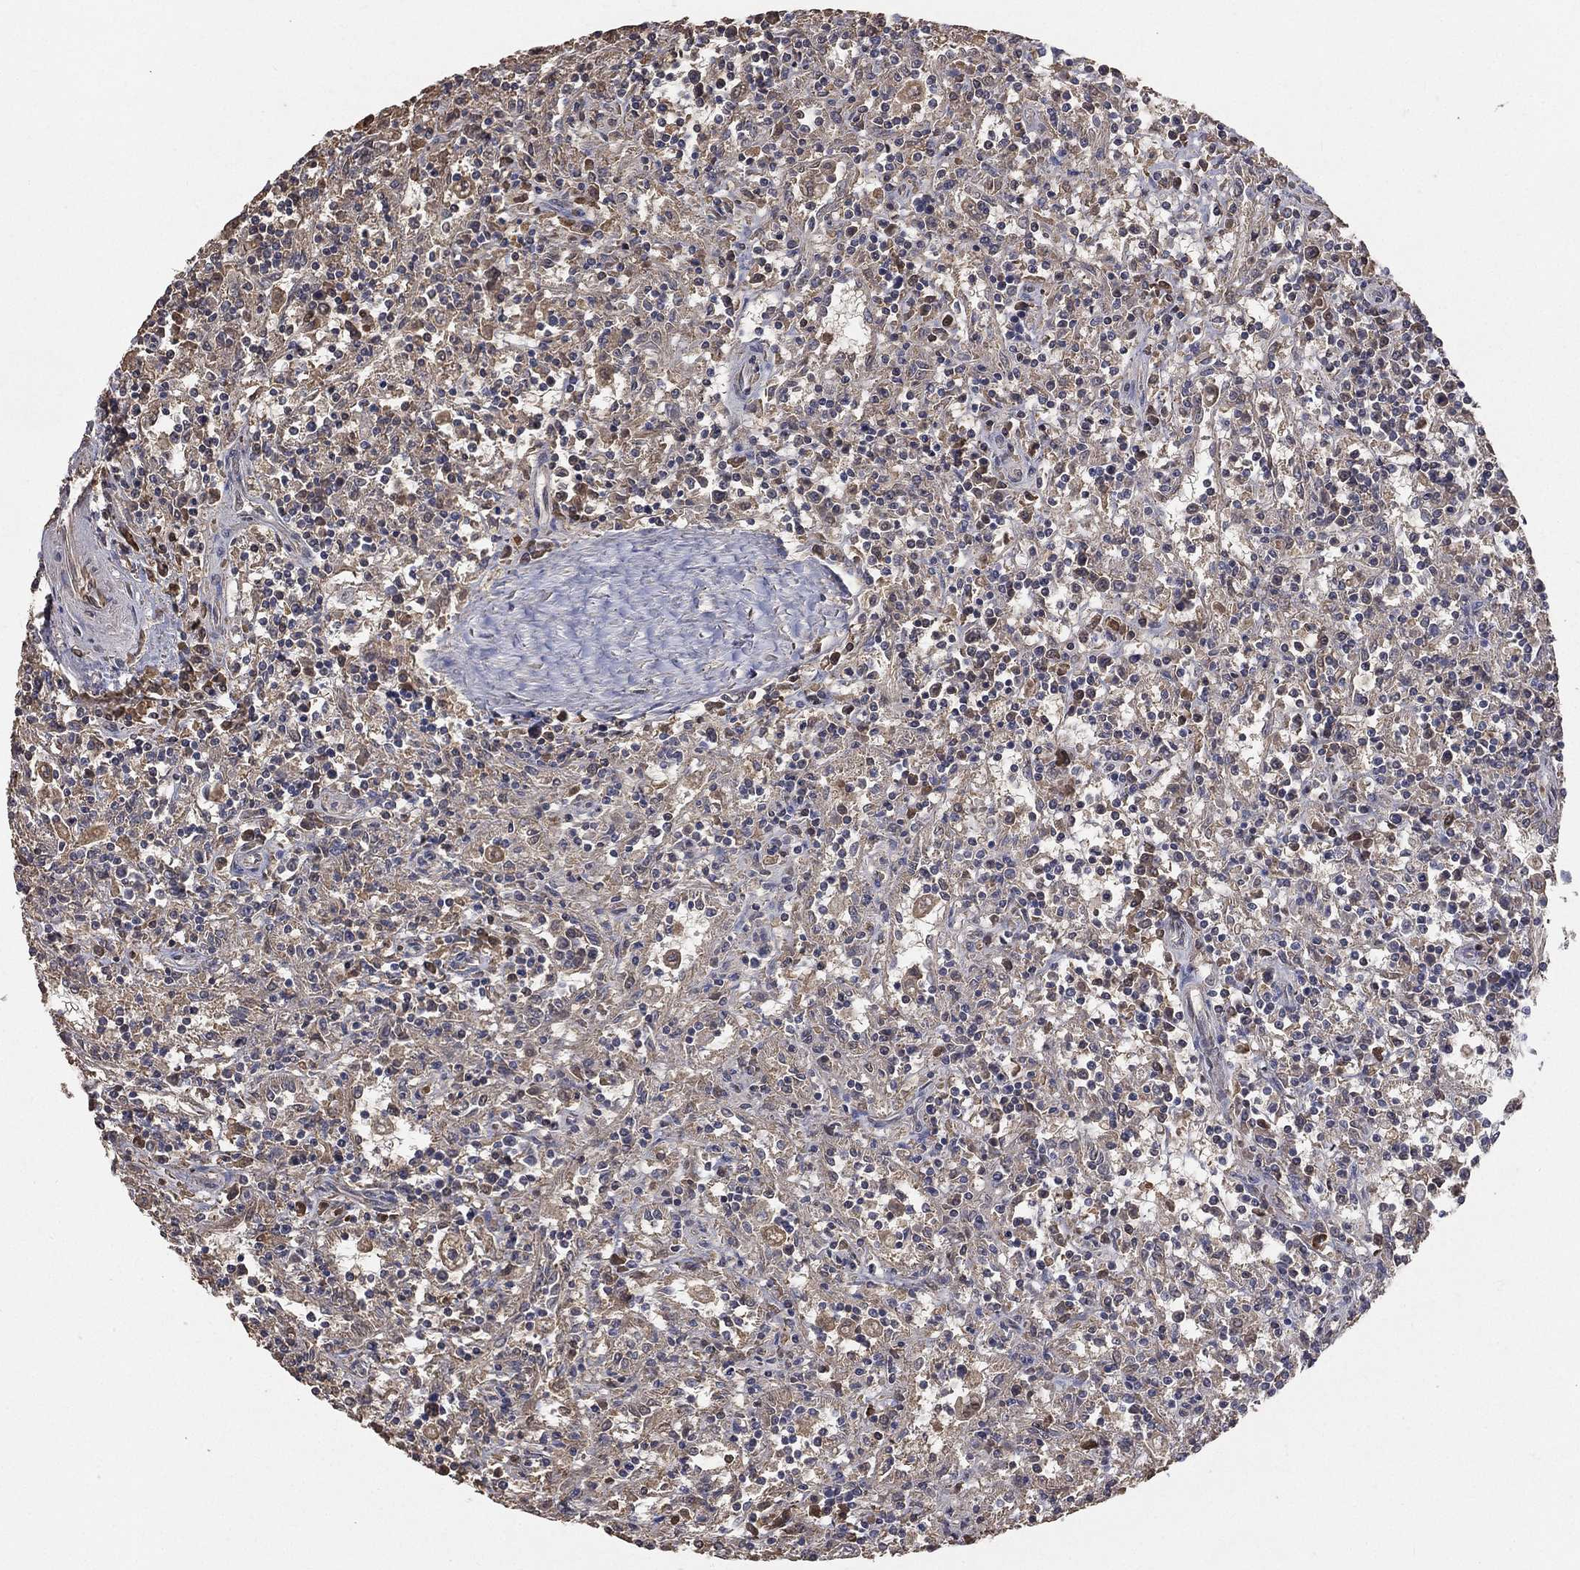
{"staining": {"intensity": "negative", "quantity": "none", "location": "none"}, "tissue": "lymphoma", "cell_type": "Tumor cells", "image_type": "cancer", "snomed": [{"axis": "morphology", "description": "Malignant lymphoma, non-Hodgkin's type, Low grade"}, {"axis": "topography", "description": "Spleen"}], "caption": "IHC photomicrograph of human malignant lymphoma, non-Hodgkin's type (low-grade) stained for a protein (brown), which exhibits no positivity in tumor cells.", "gene": "SNAP25", "patient": {"sex": "male", "age": 62}}